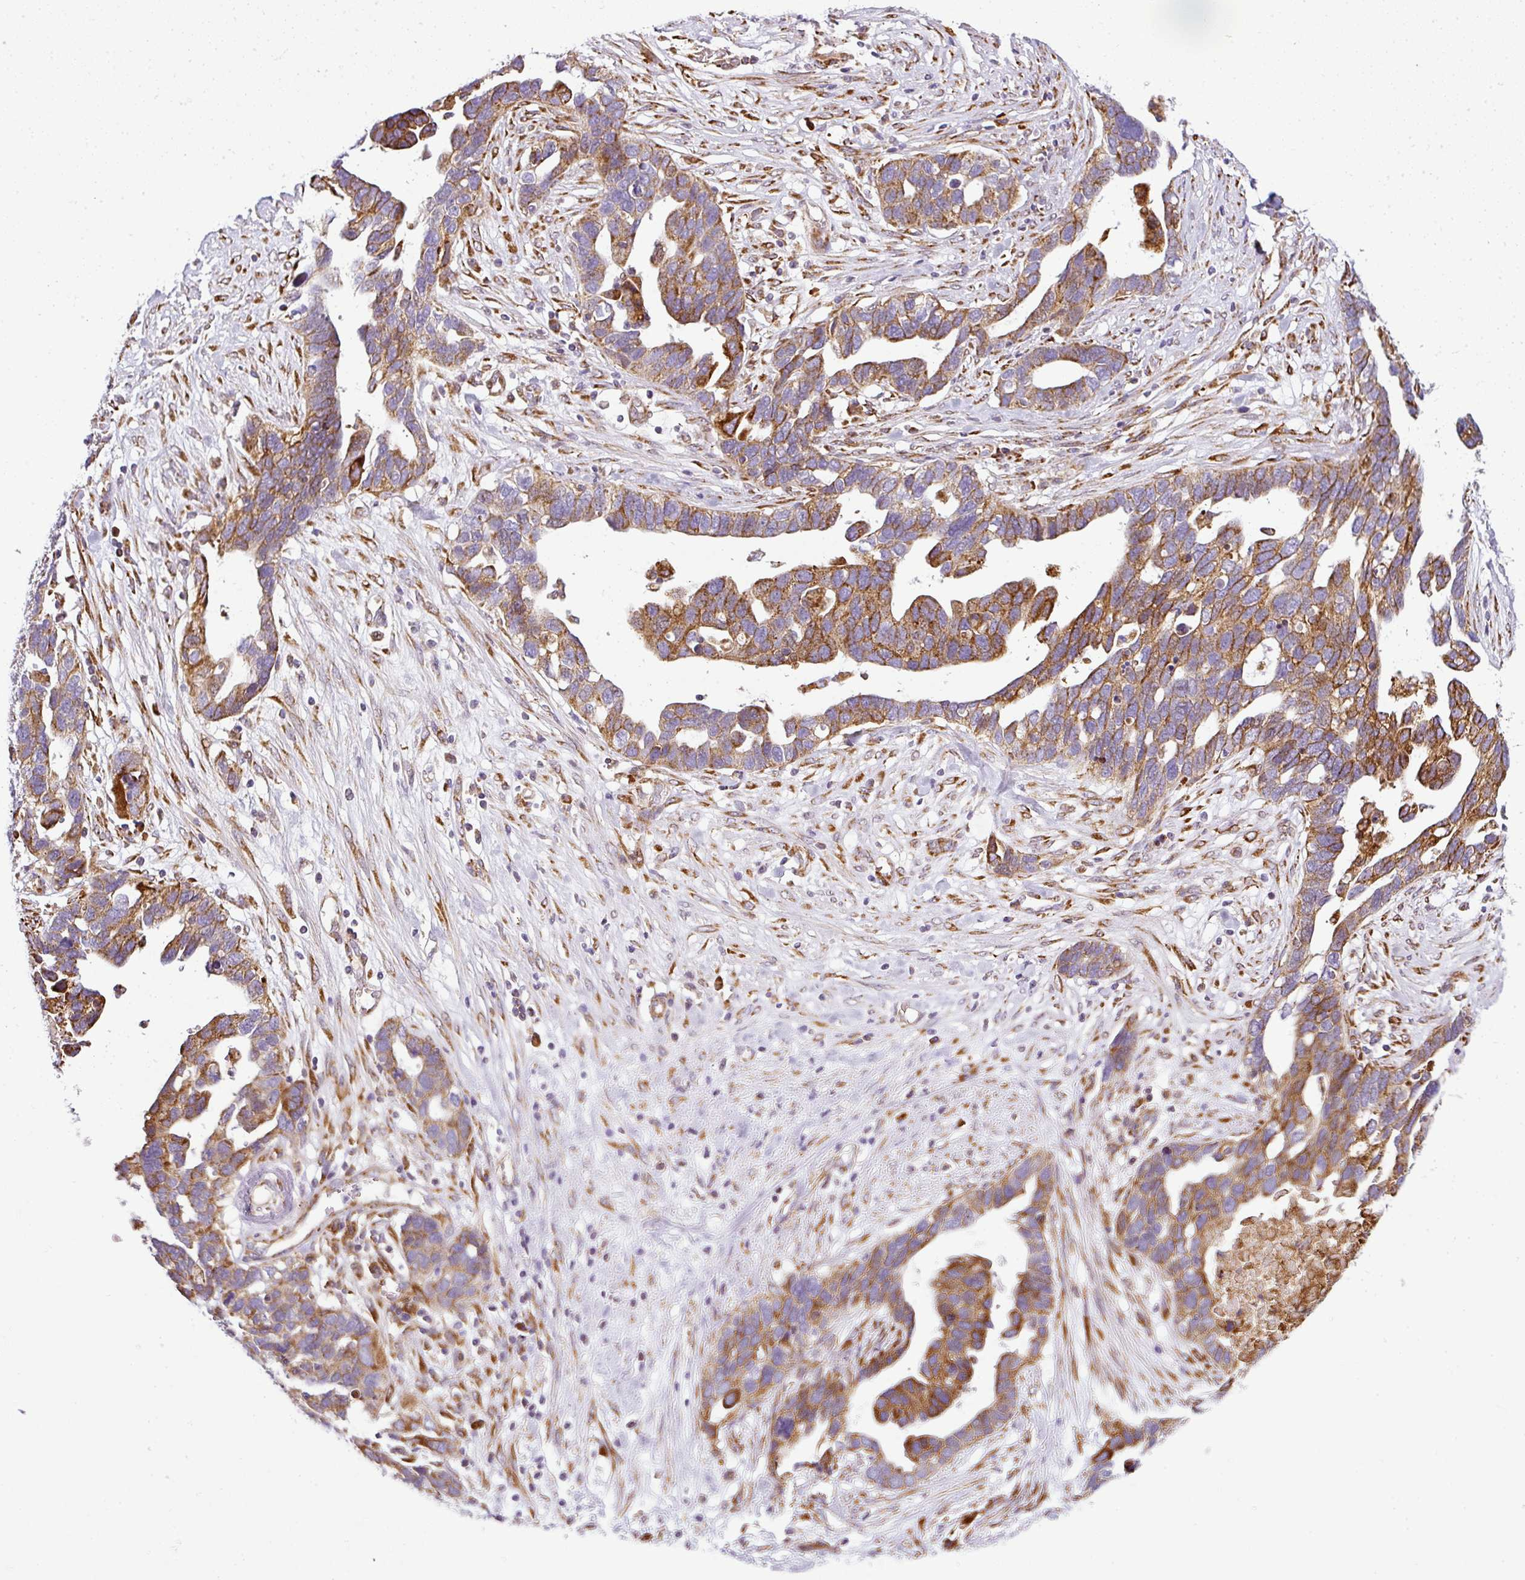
{"staining": {"intensity": "moderate", "quantity": ">75%", "location": "cytoplasmic/membranous"}, "tissue": "ovarian cancer", "cell_type": "Tumor cells", "image_type": "cancer", "snomed": [{"axis": "morphology", "description": "Cystadenocarcinoma, serous, NOS"}, {"axis": "topography", "description": "Ovary"}], "caption": "Human ovarian cancer stained with a protein marker reveals moderate staining in tumor cells.", "gene": "ANKRD18A", "patient": {"sex": "female", "age": 54}}